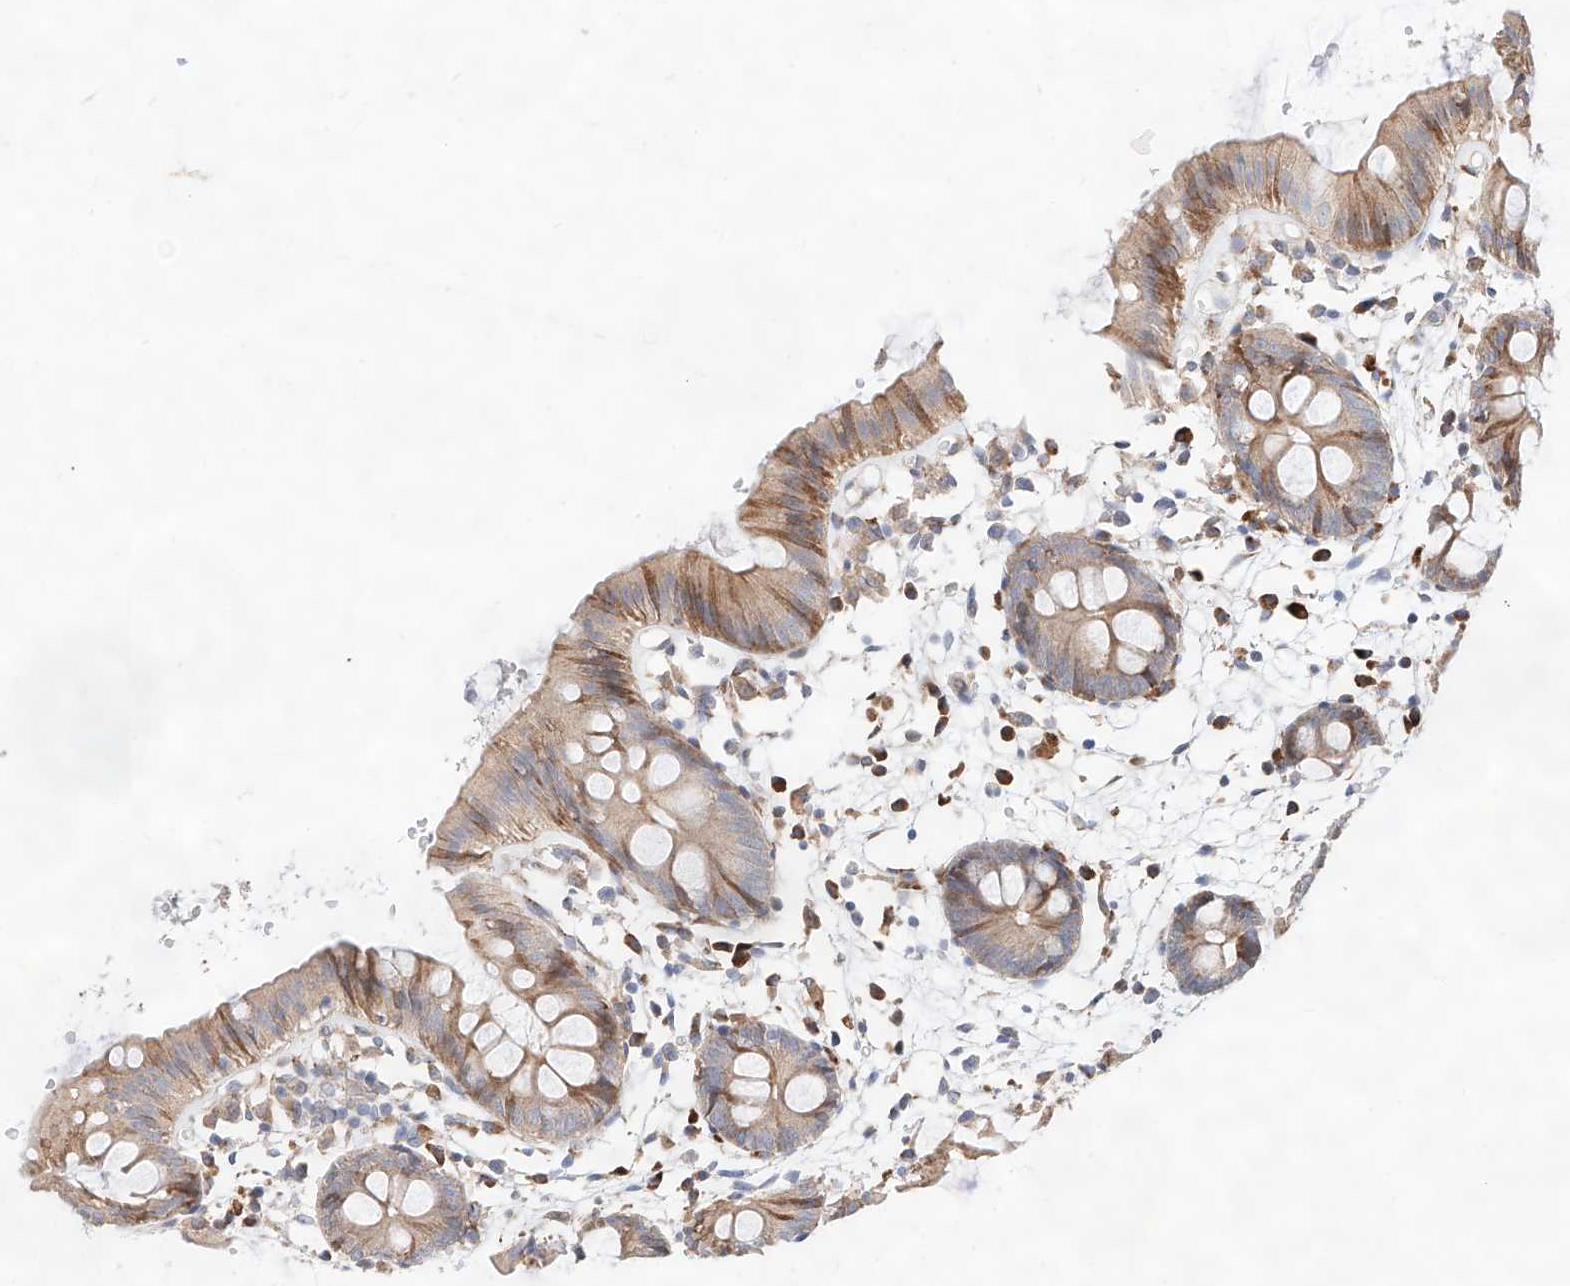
{"staining": {"intensity": "moderate", "quantity": ">75%", "location": "cytoplasmic/membranous"}, "tissue": "colon", "cell_type": "Endothelial cells", "image_type": "normal", "snomed": [{"axis": "morphology", "description": "Normal tissue, NOS"}, {"axis": "topography", "description": "Colon"}], "caption": "Moderate cytoplasmic/membranous expression for a protein is present in approximately >75% of endothelial cells of benign colon using immunohistochemistry.", "gene": "ATP9B", "patient": {"sex": "male", "age": 56}}